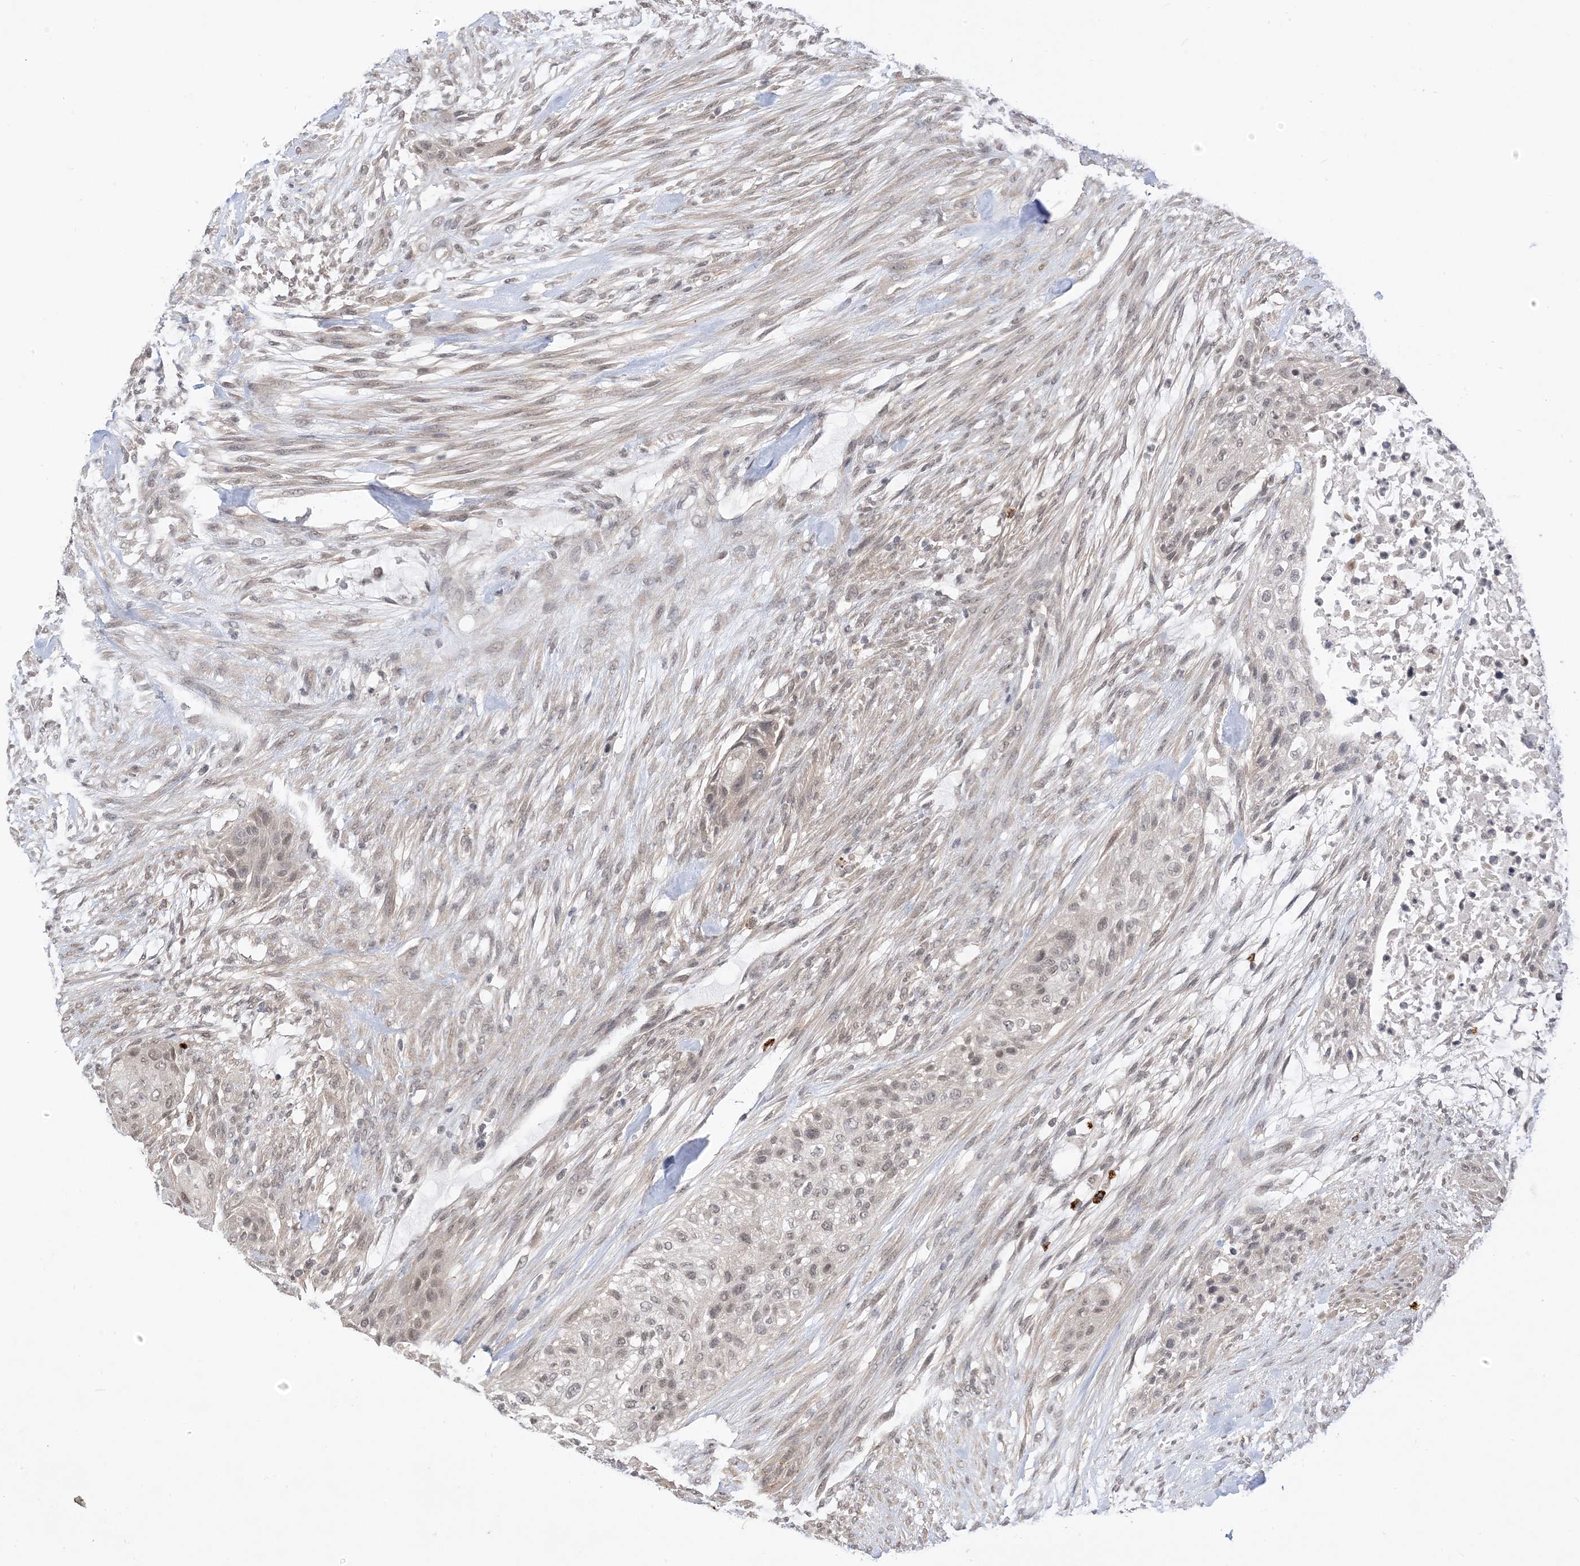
{"staining": {"intensity": "weak", "quantity": "25%-75%", "location": "nuclear"}, "tissue": "urothelial cancer", "cell_type": "Tumor cells", "image_type": "cancer", "snomed": [{"axis": "morphology", "description": "Urothelial carcinoma, High grade"}, {"axis": "topography", "description": "Urinary bladder"}], "caption": "This is an image of immunohistochemistry staining of high-grade urothelial carcinoma, which shows weak staining in the nuclear of tumor cells.", "gene": "RANBP9", "patient": {"sex": "male", "age": 35}}